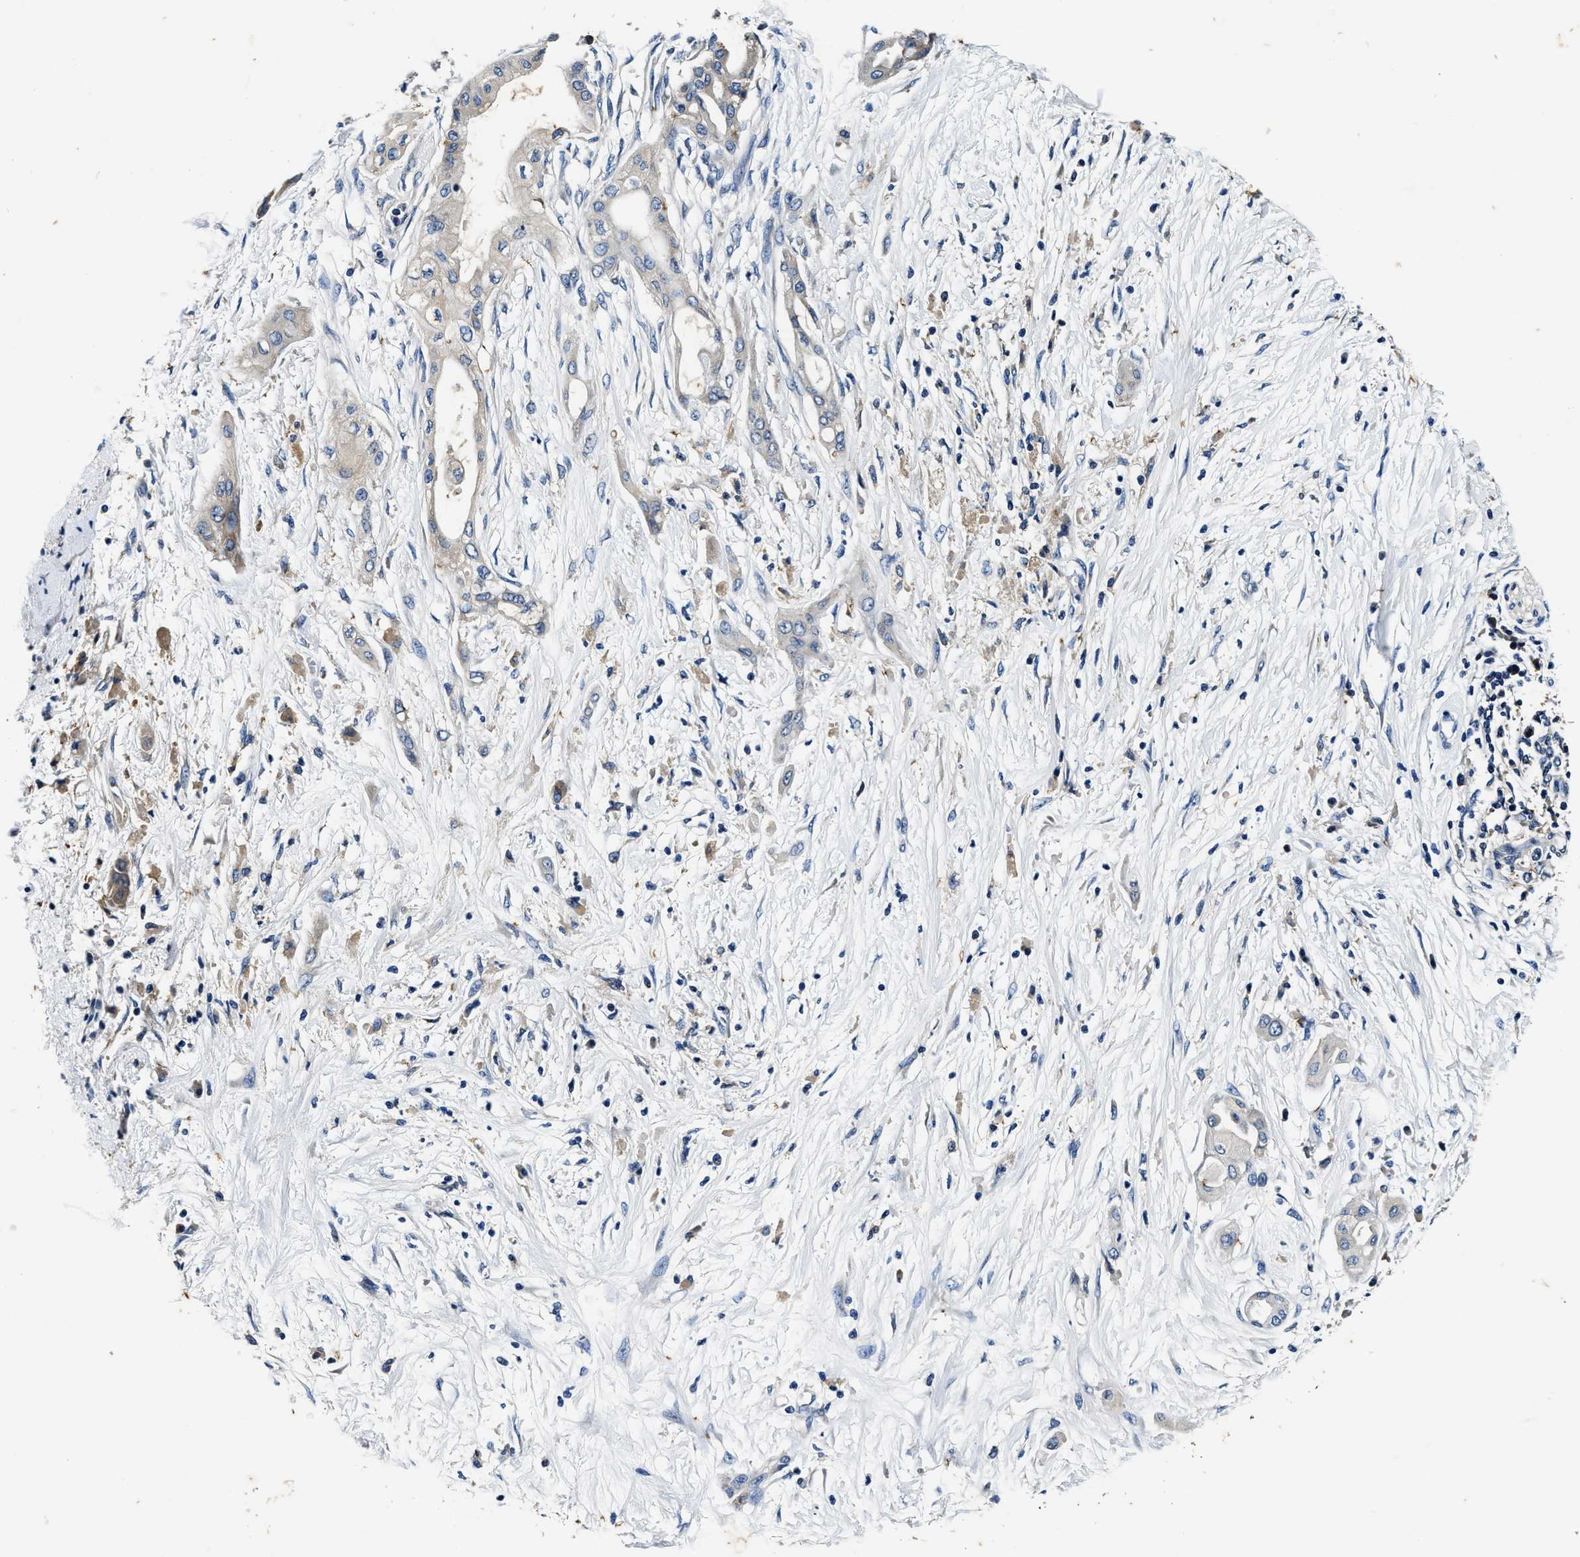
{"staining": {"intensity": "negative", "quantity": "none", "location": "none"}, "tissue": "pancreatic cancer", "cell_type": "Tumor cells", "image_type": "cancer", "snomed": [{"axis": "morphology", "description": "Adenocarcinoma, NOS"}, {"axis": "morphology", "description": "Adenocarcinoma, metastatic, NOS"}, {"axis": "topography", "description": "Lymph node"}, {"axis": "topography", "description": "Pancreas"}, {"axis": "topography", "description": "Duodenum"}], "caption": "Immunohistochemistry histopathology image of metastatic adenocarcinoma (pancreatic) stained for a protein (brown), which demonstrates no positivity in tumor cells.", "gene": "PI4KB", "patient": {"sex": "female", "age": 64}}